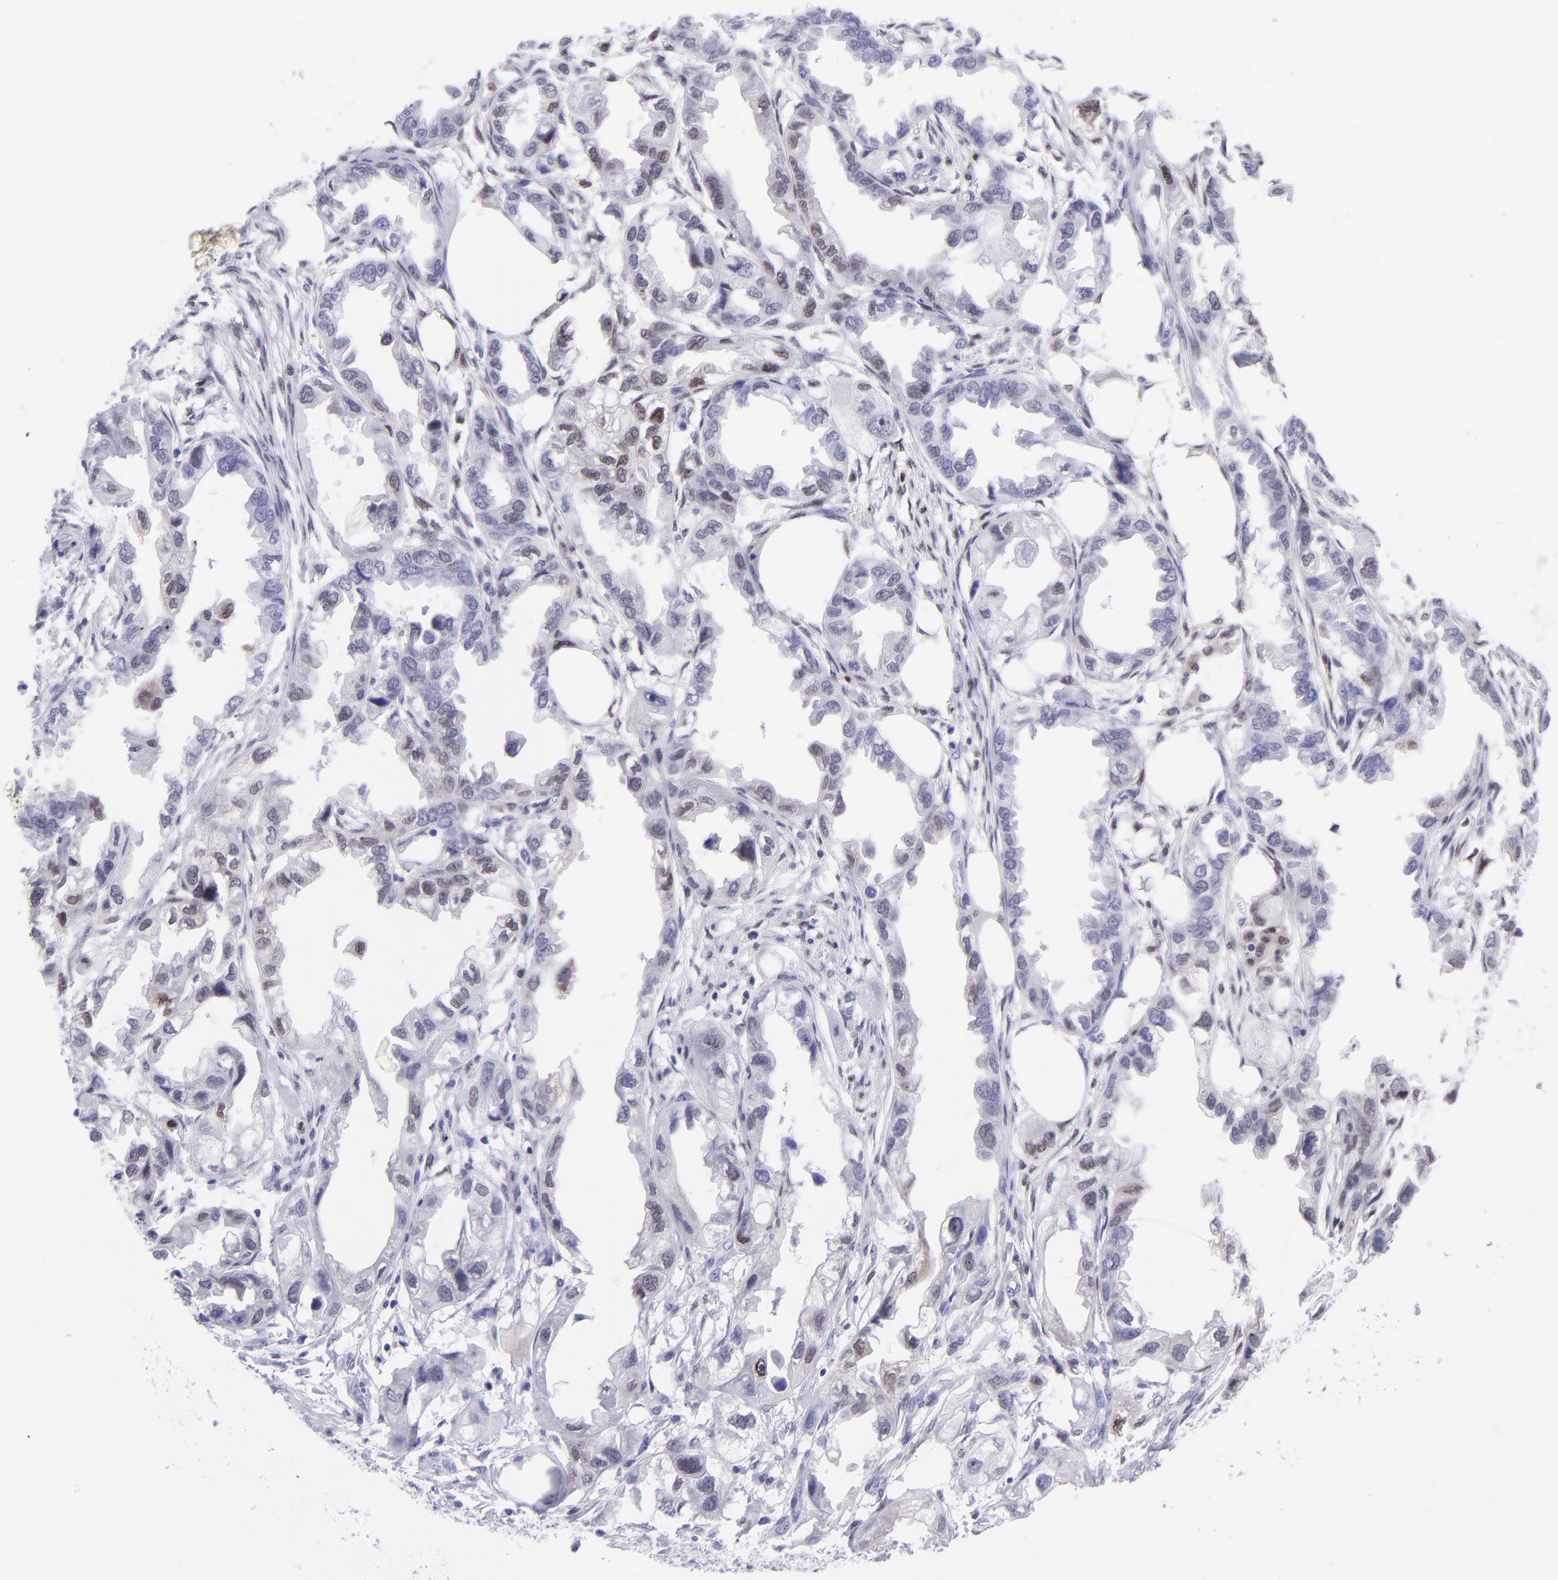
{"staining": {"intensity": "weak", "quantity": "<25%", "location": "nuclear"}, "tissue": "endometrial cancer", "cell_type": "Tumor cells", "image_type": "cancer", "snomed": [{"axis": "morphology", "description": "Adenocarcinoma, NOS"}, {"axis": "topography", "description": "Endometrium"}], "caption": "High power microscopy micrograph of an IHC image of adenocarcinoma (endometrial), revealing no significant staining in tumor cells.", "gene": "MITF", "patient": {"sex": "female", "age": 67}}